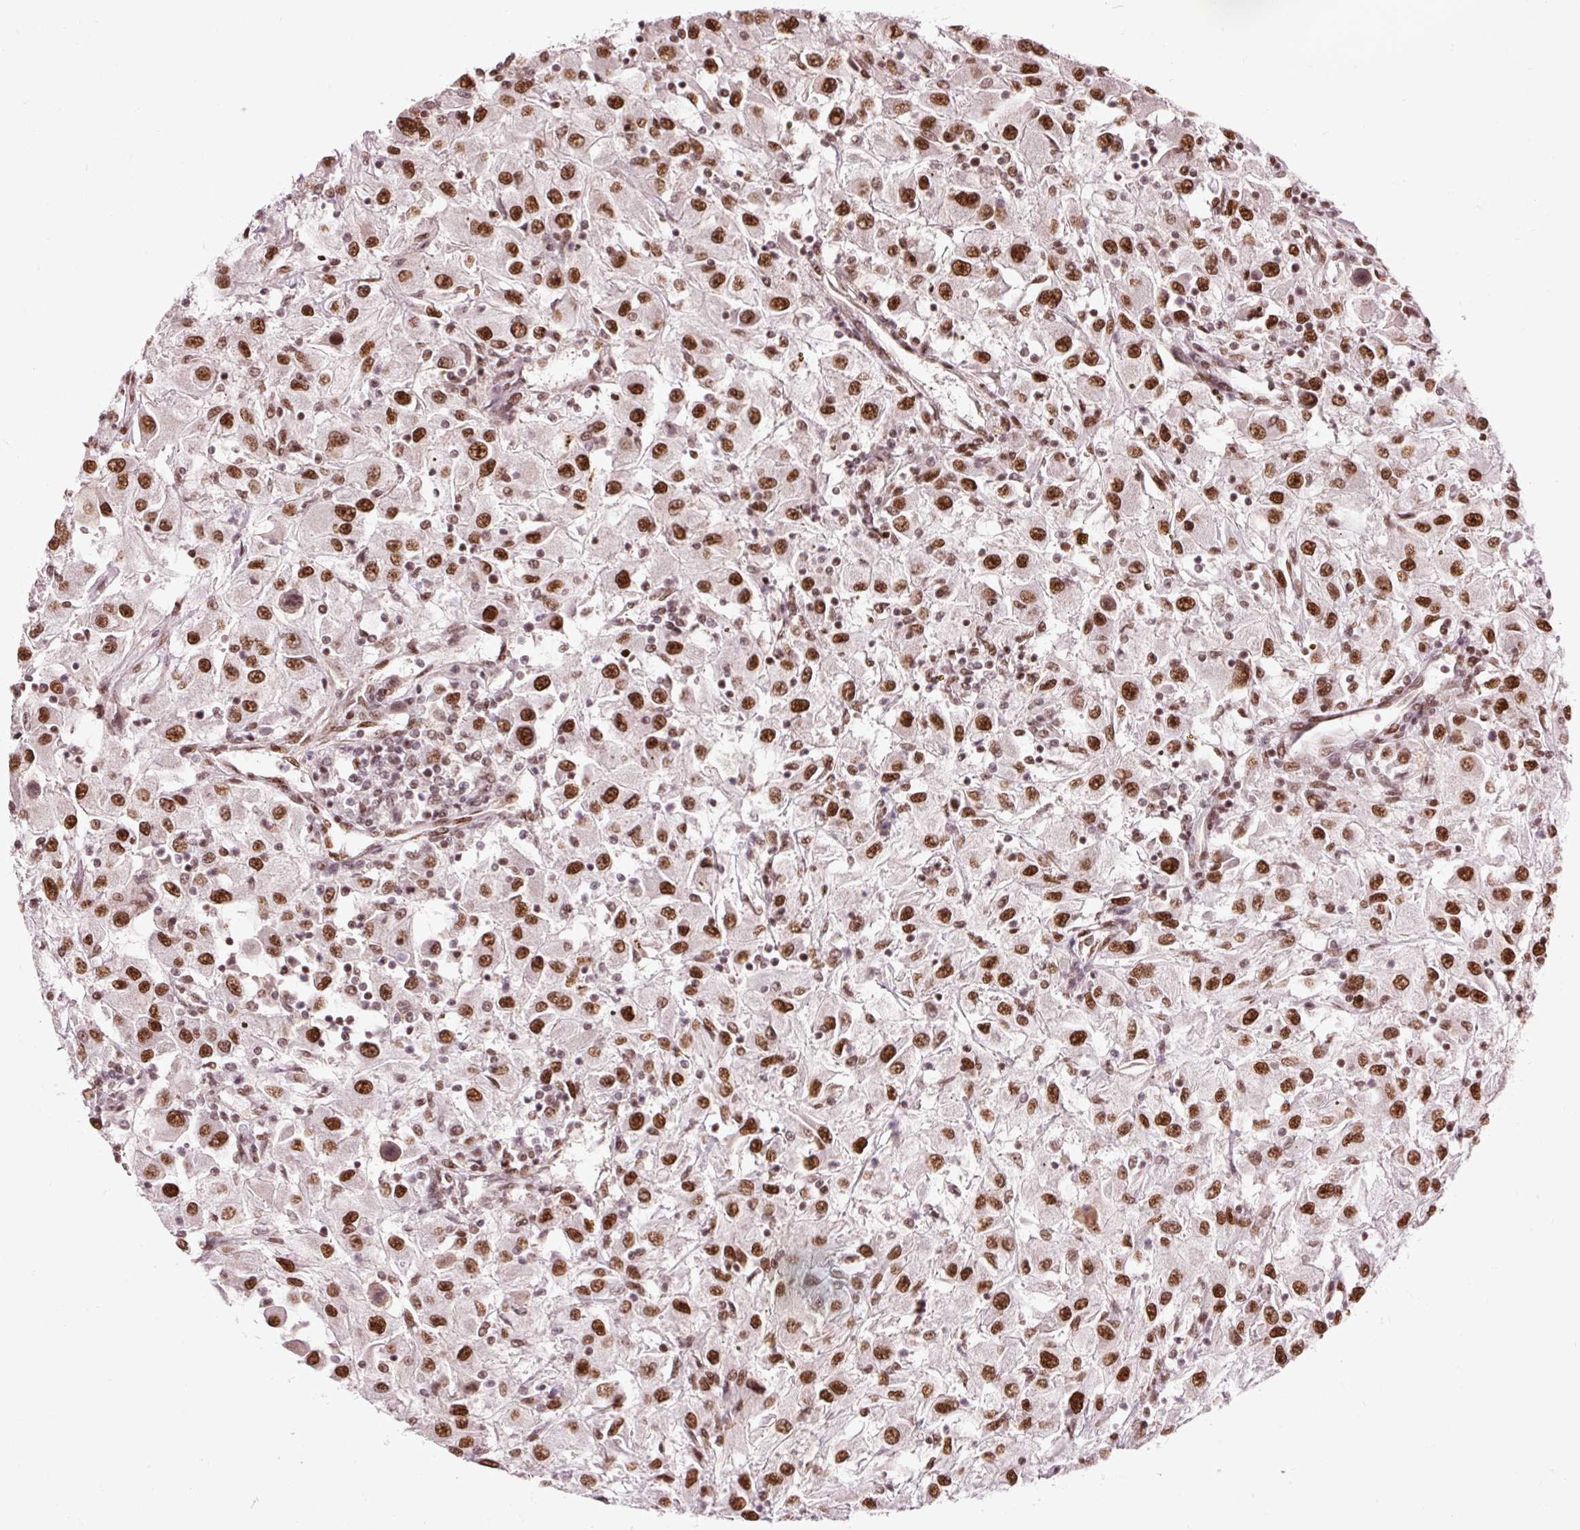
{"staining": {"intensity": "strong", "quantity": ">75%", "location": "nuclear"}, "tissue": "renal cancer", "cell_type": "Tumor cells", "image_type": "cancer", "snomed": [{"axis": "morphology", "description": "Adenocarcinoma, NOS"}, {"axis": "topography", "description": "Kidney"}], "caption": "Immunohistochemistry (DAB (3,3'-diaminobenzidine)) staining of human renal cancer (adenocarcinoma) demonstrates strong nuclear protein staining in approximately >75% of tumor cells.", "gene": "ZBTB44", "patient": {"sex": "female", "age": 67}}